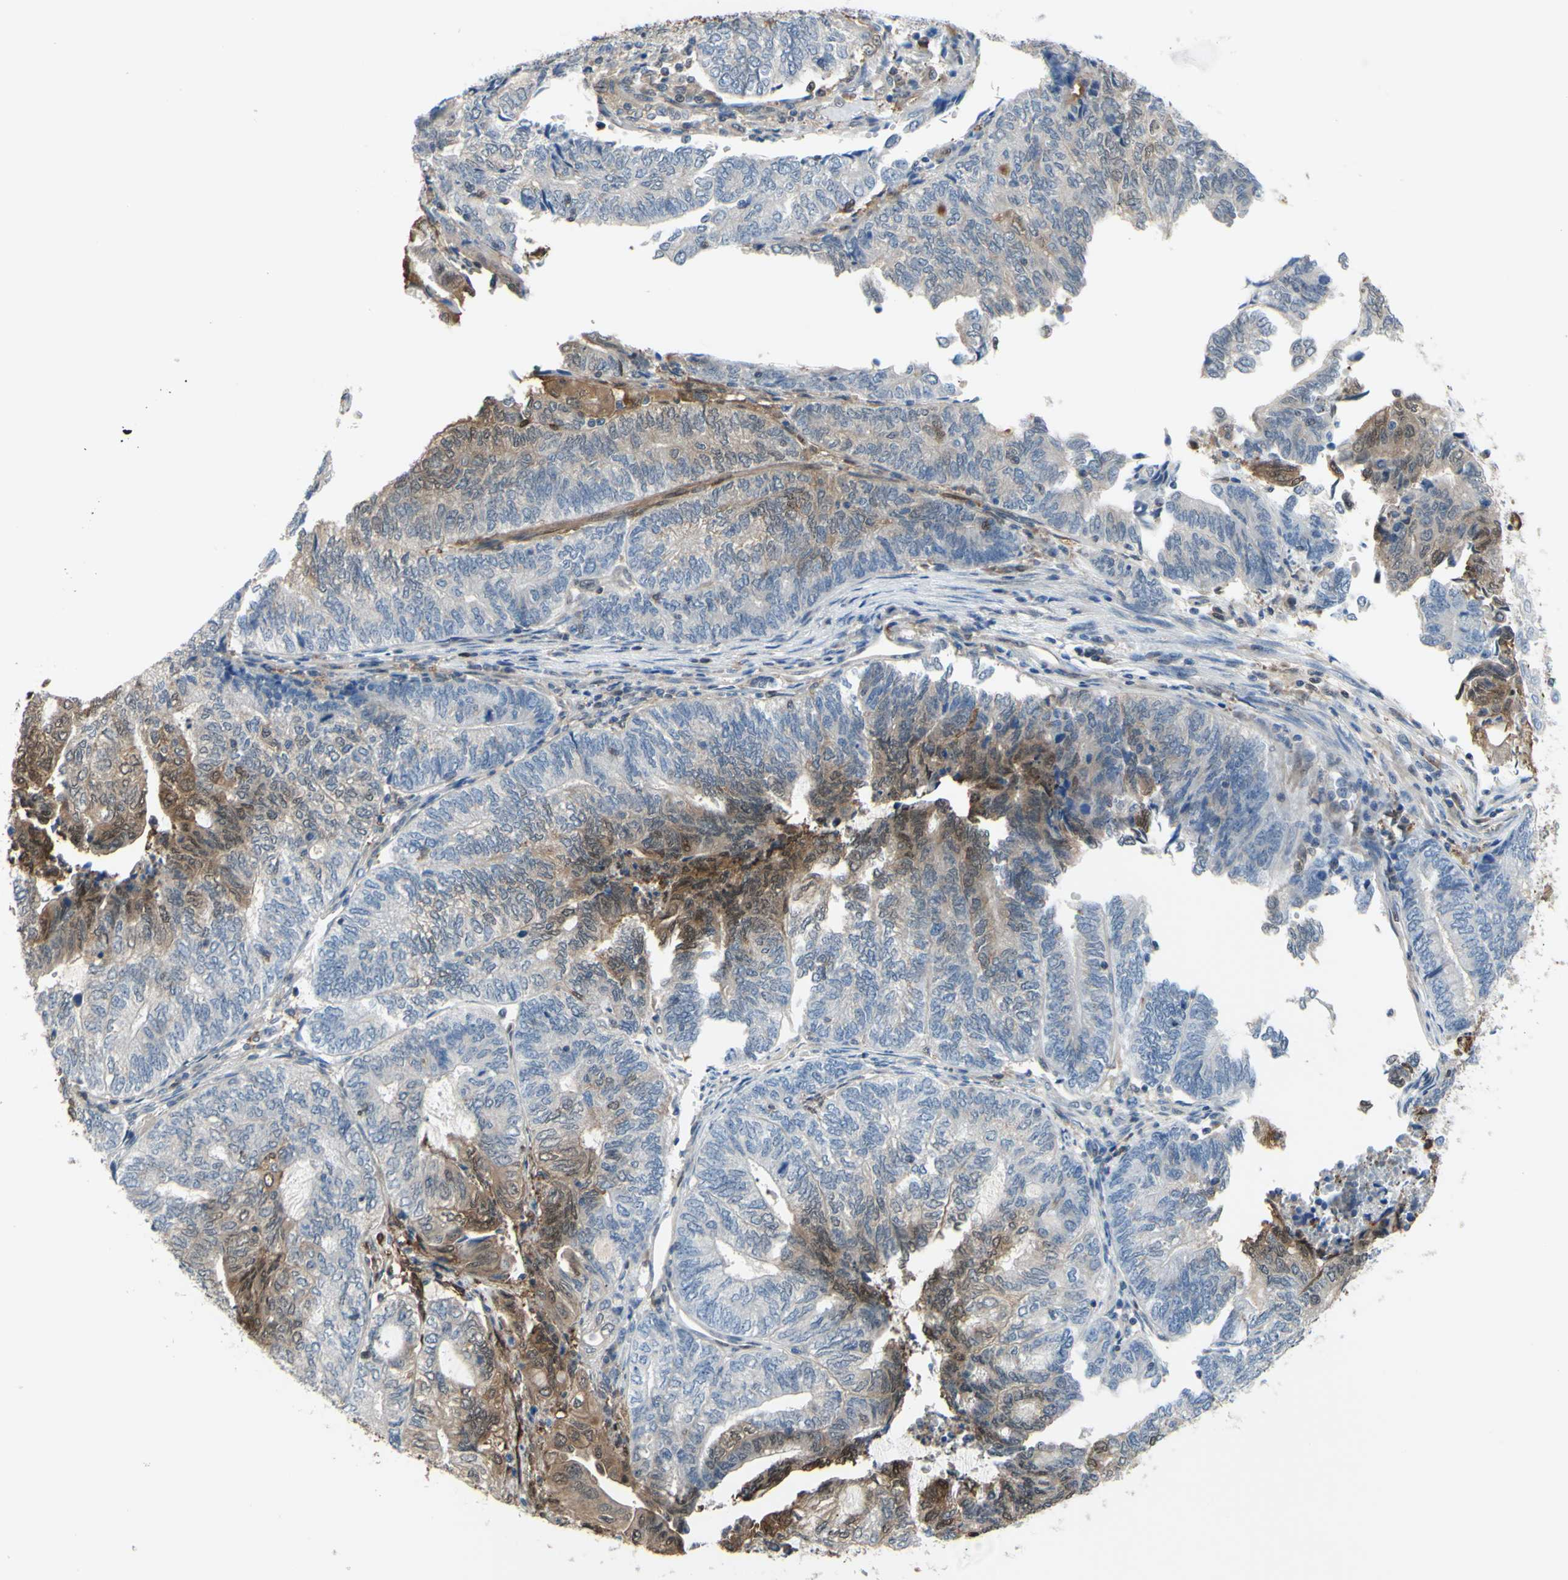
{"staining": {"intensity": "moderate", "quantity": "25%-75%", "location": "cytoplasmic/membranous,nuclear"}, "tissue": "endometrial cancer", "cell_type": "Tumor cells", "image_type": "cancer", "snomed": [{"axis": "morphology", "description": "Adenocarcinoma, NOS"}, {"axis": "topography", "description": "Uterus"}, {"axis": "topography", "description": "Endometrium"}], "caption": "This is a photomicrograph of IHC staining of endometrial cancer (adenocarcinoma), which shows moderate positivity in the cytoplasmic/membranous and nuclear of tumor cells.", "gene": "UPK3B", "patient": {"sex": "female", "age": 70}}